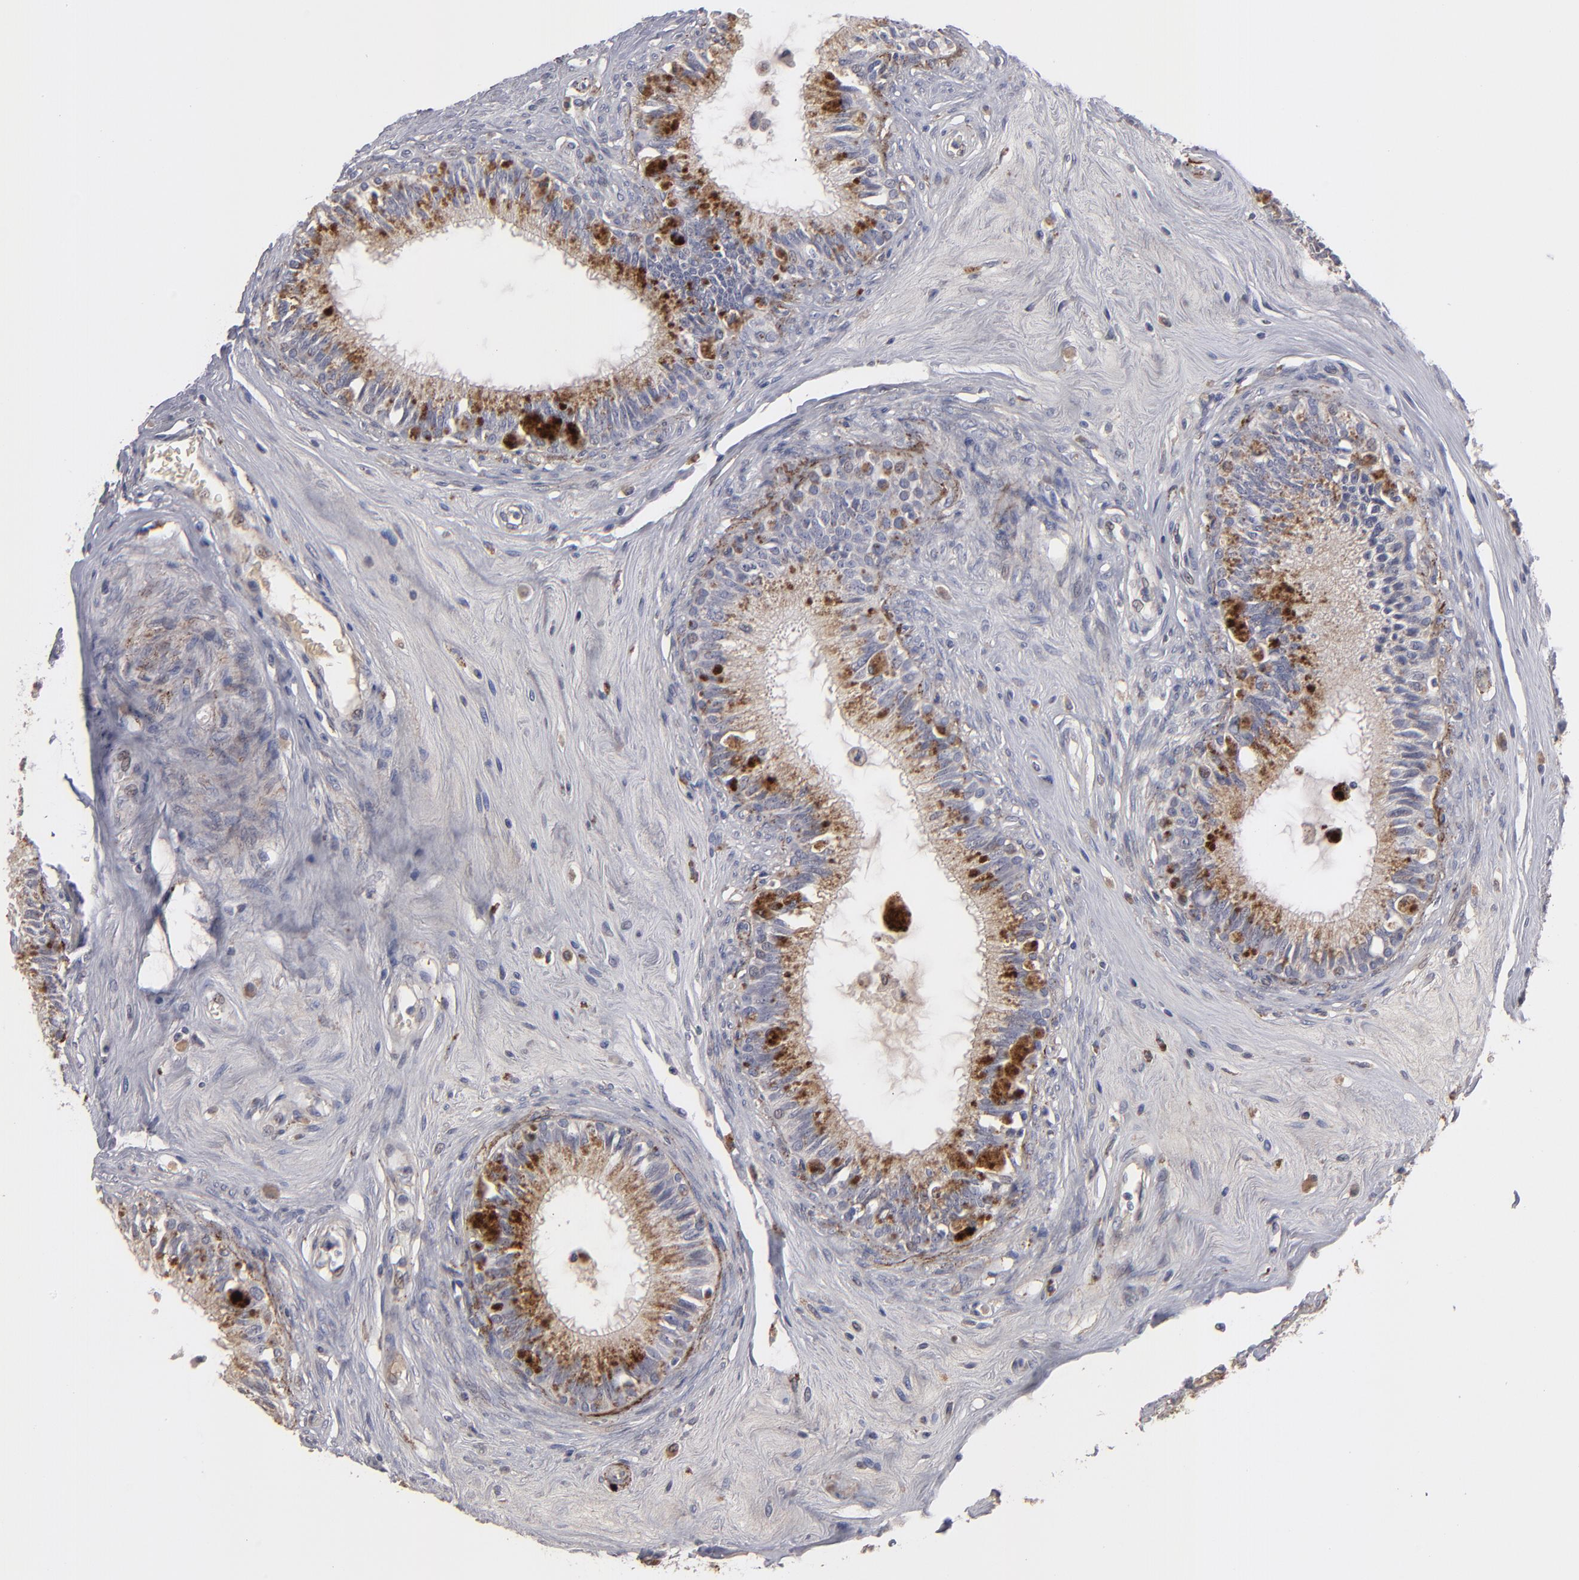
{"staining": {"intensity": "moderate", "quantity": "25%-75%", "location": "cytoplasmic/membranous"}, "tissue": "epididymis", "cell_type": "Glandular cells", "image_type": "normal", "snomed": [{"axis": "morphology", "description": "Normal tissue, NOS"}, {"axis": "morphology", "description": "Inflammation, NOS"}, {"axis": "topography", "description": "Epididymis"}], "caption": "Immunohistochemical staining of normal human epididymis reveals 25%-75% levels of moderate cytoplasmic/membranous protein positivity in approximately 25%-75% of glandular cells.", "gene": "GPM6B", "patient": {"sex": "male", "age": 84}}